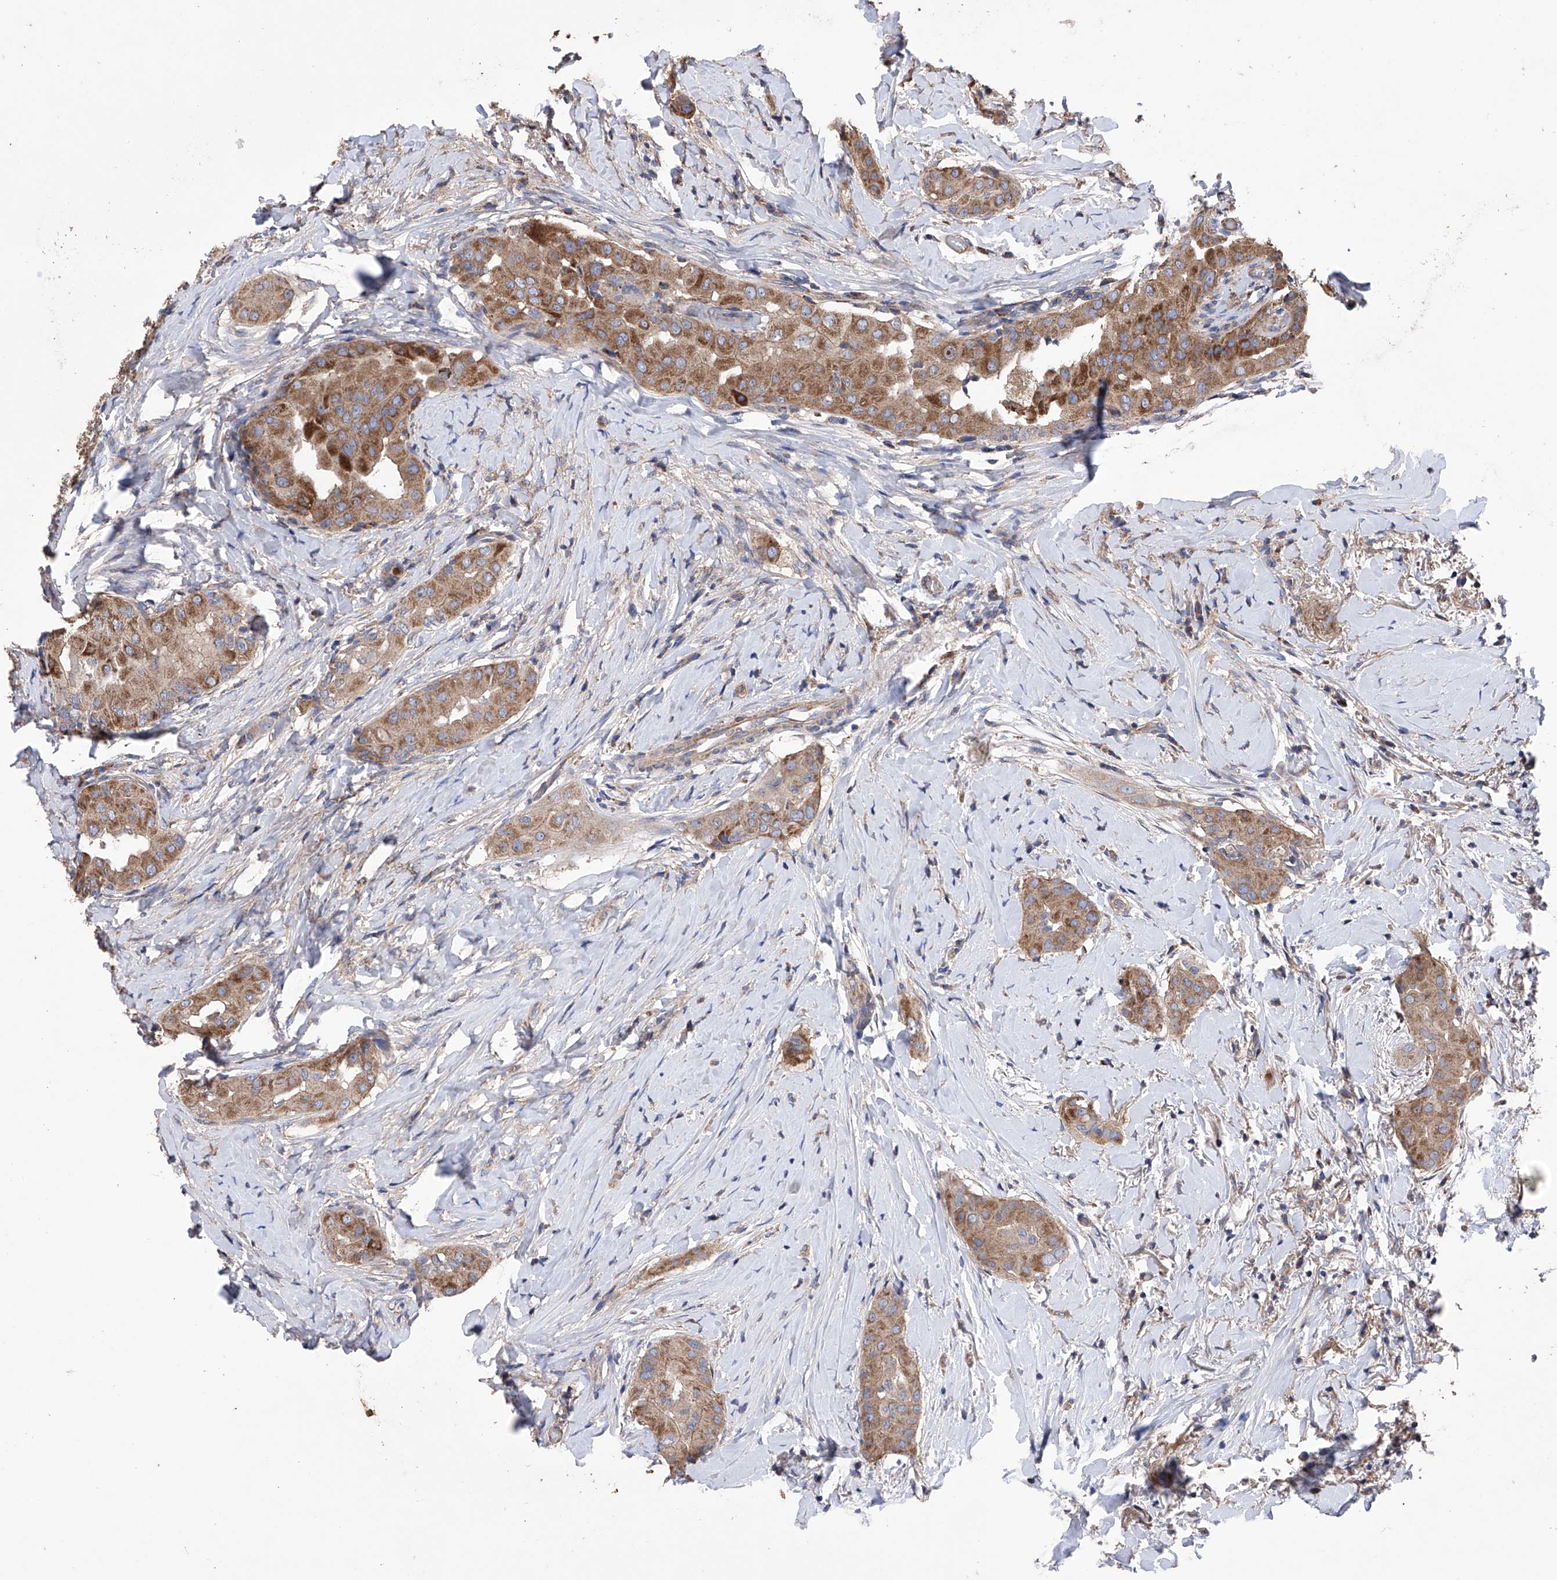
{"staining": {"intensity": "moderate", "quantity": ">75%", "location": "cytoplasmic/membranous"}, "tissue": "thyroid cancer", "cell_type": "Tumor cells", "image_type": "cancer", "snomed": [{"axis": "morphology", "description": "Papillary adenocarcinoma, NOS"}, {"axis": "topography", "description": "Thyroid gland"}], "caption": "High-power microscopy captured an immunohistochemistry (IHC) image of thyroid cancer, revealing moderate cytoplasmic/membranous positivity in about >75% of tumor cells.", "gene": "EFCAB2", "patient": {"sex": "male", "age": 33}}